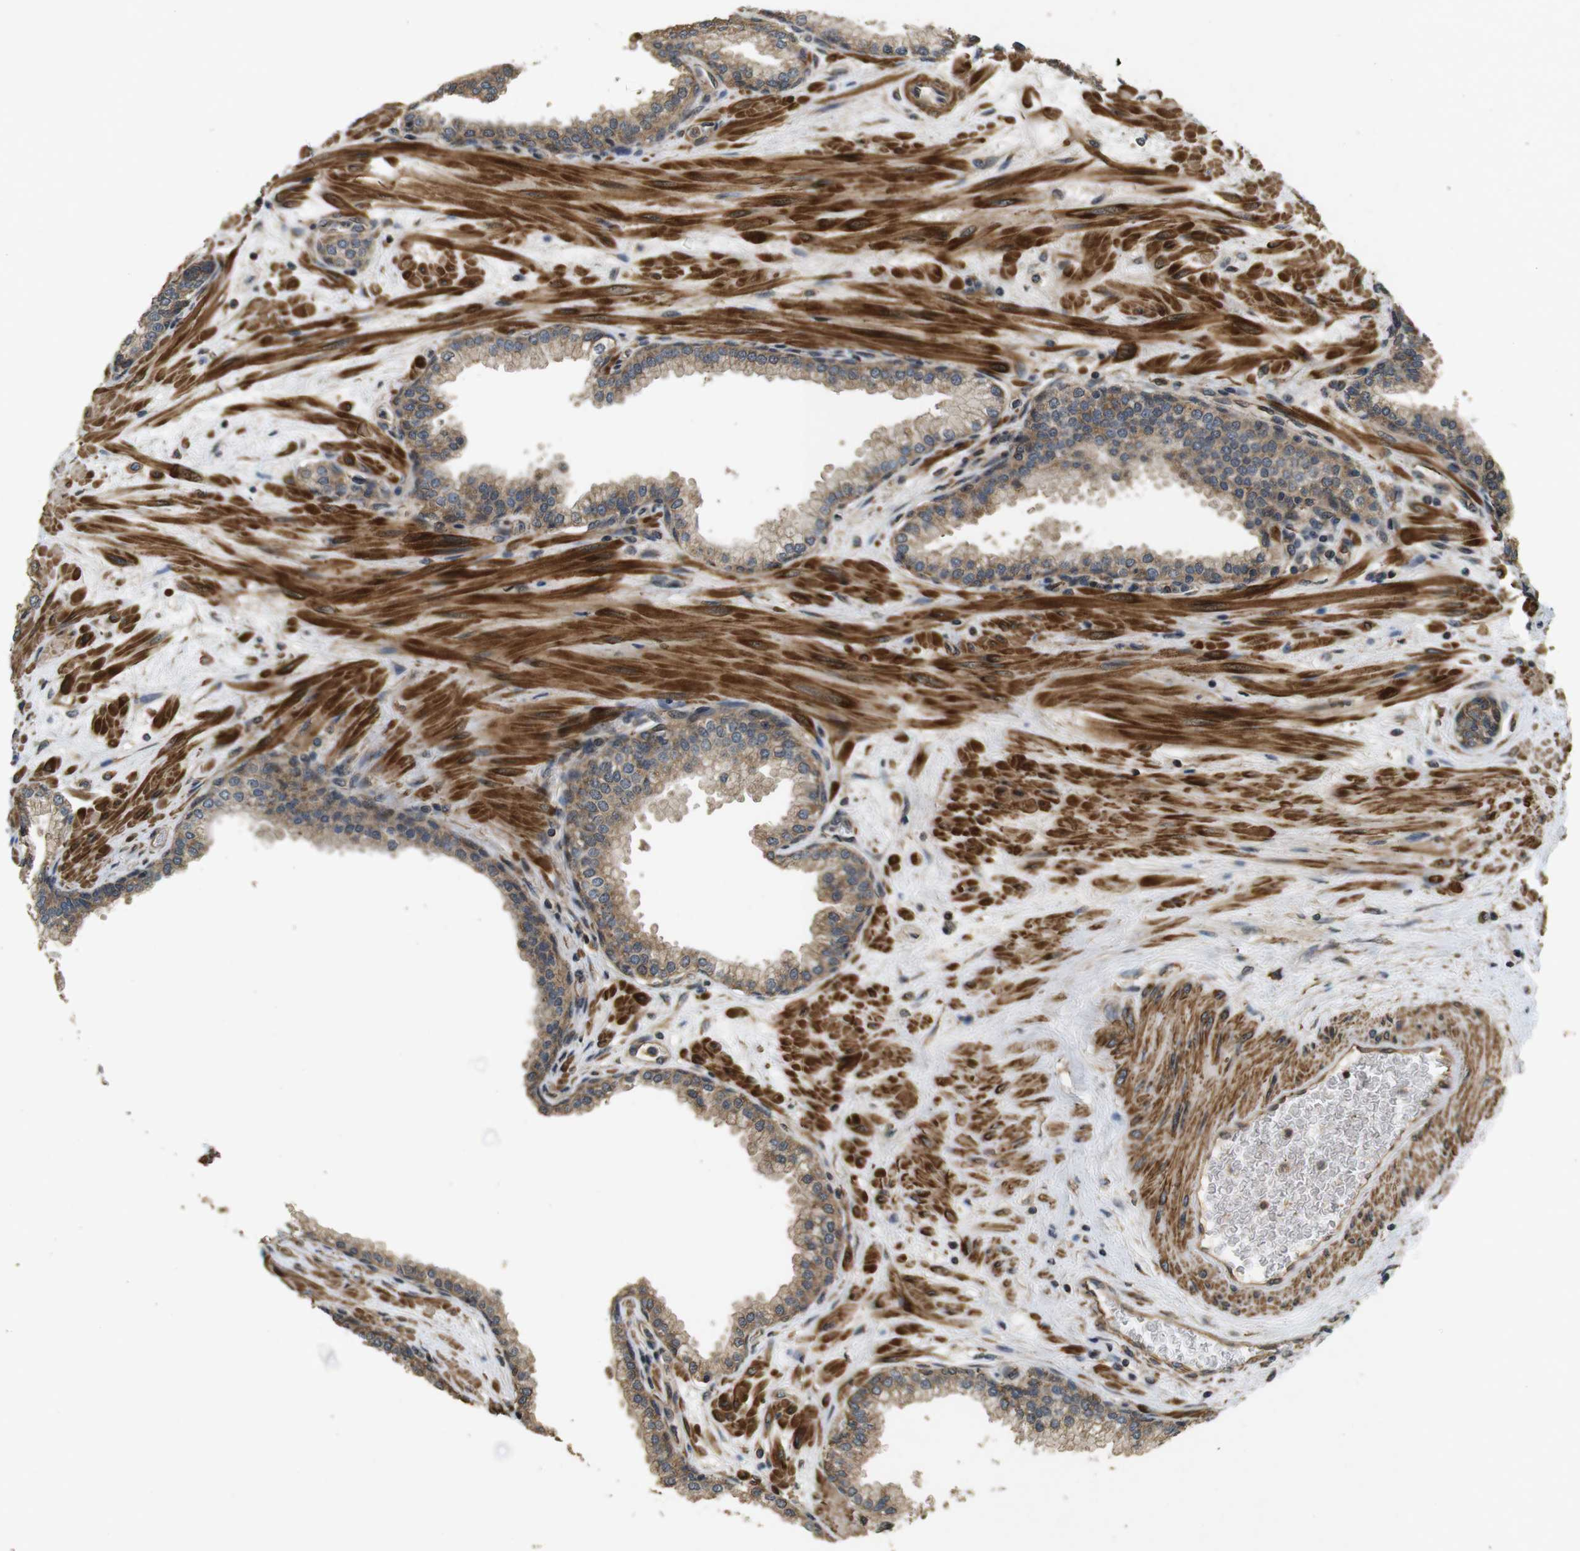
{"staining": {"intensity": "moderate", "quantity": ">75%", "location": "cytoplasmic/membranous"}, "tissue": "prostate", "cell_type": "Glandular cells", "image_type": "normal", "snomed": [{"axis": "morphology", "description": "Normal tissue, NOS"}, {"axis": "morphology", "description": "Urothelial carcinoma, Low grade"}, {"axis": "topography", "description": "Urinary bladder"}, {"axis": "topography", "description": "Prostate"}], "caption": "Immunohistochemistry of unremarkable prostate shows medium levels of moderate cytoplasmic/membranous positivity in about >75% of glandular cells.", "gene": "BNIP3", "patient": {"sex": "male", "age": 60}}